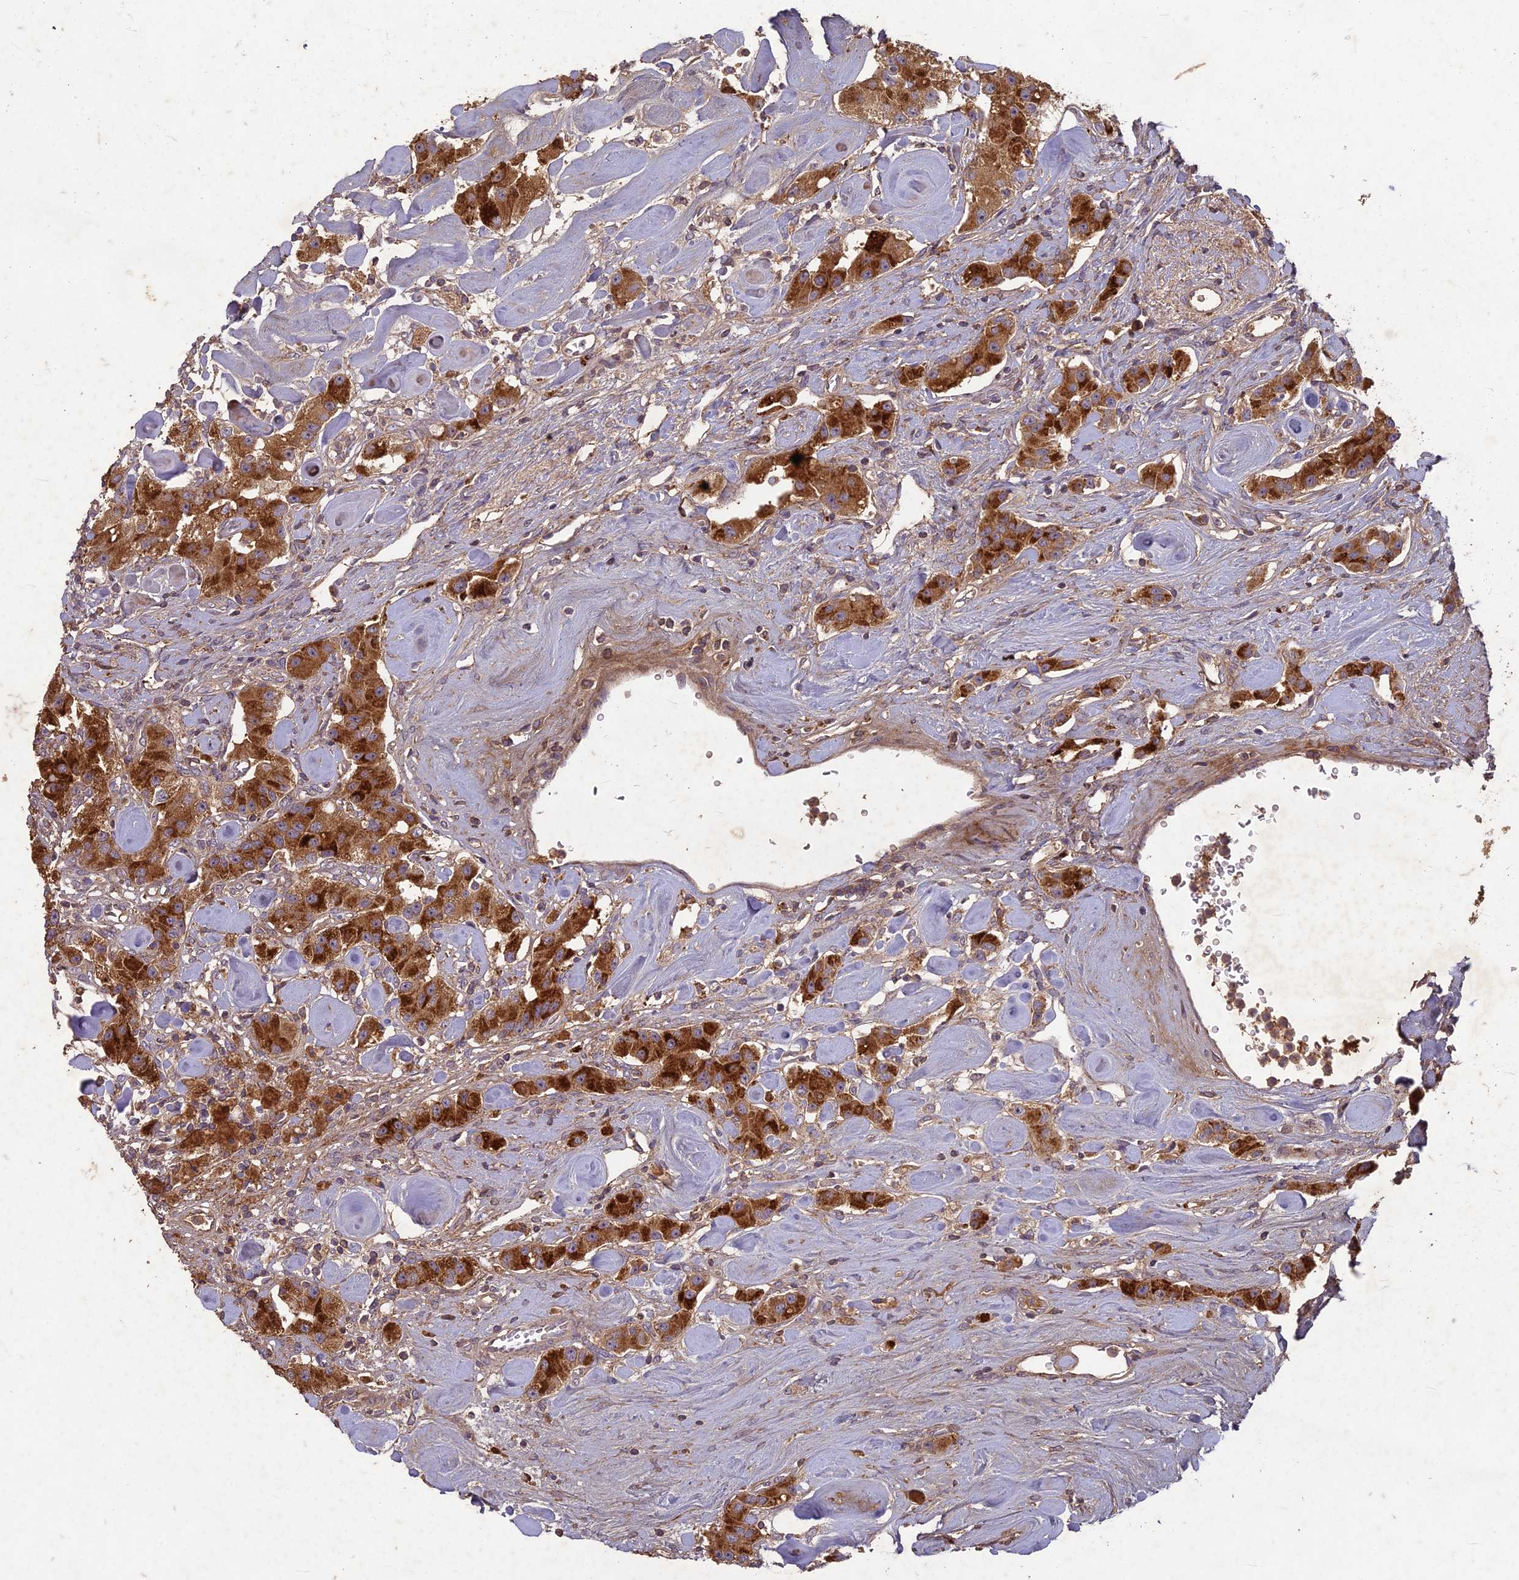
{"staining": {"intensity": "strong", "quantity": ">75%", "location": "cytoplasmic/membranous"}, "tissue": "carcinoid", "cell_type": "Tumor cells", "image_type": "cancer", "snomed": [{"axis": "morphology", "description": "Carcinoid, malignant, NOS"}, {"axis": "topography", "description": "Pancreas"}], "caption": "Human malignant carcinoid stained with a brown dye exhibits strong cytoplasmic/membranous positive positivity in about >75% of tumor cells.", "gene": "TCF25", "patient": {"sex": "male", "age": 41}}